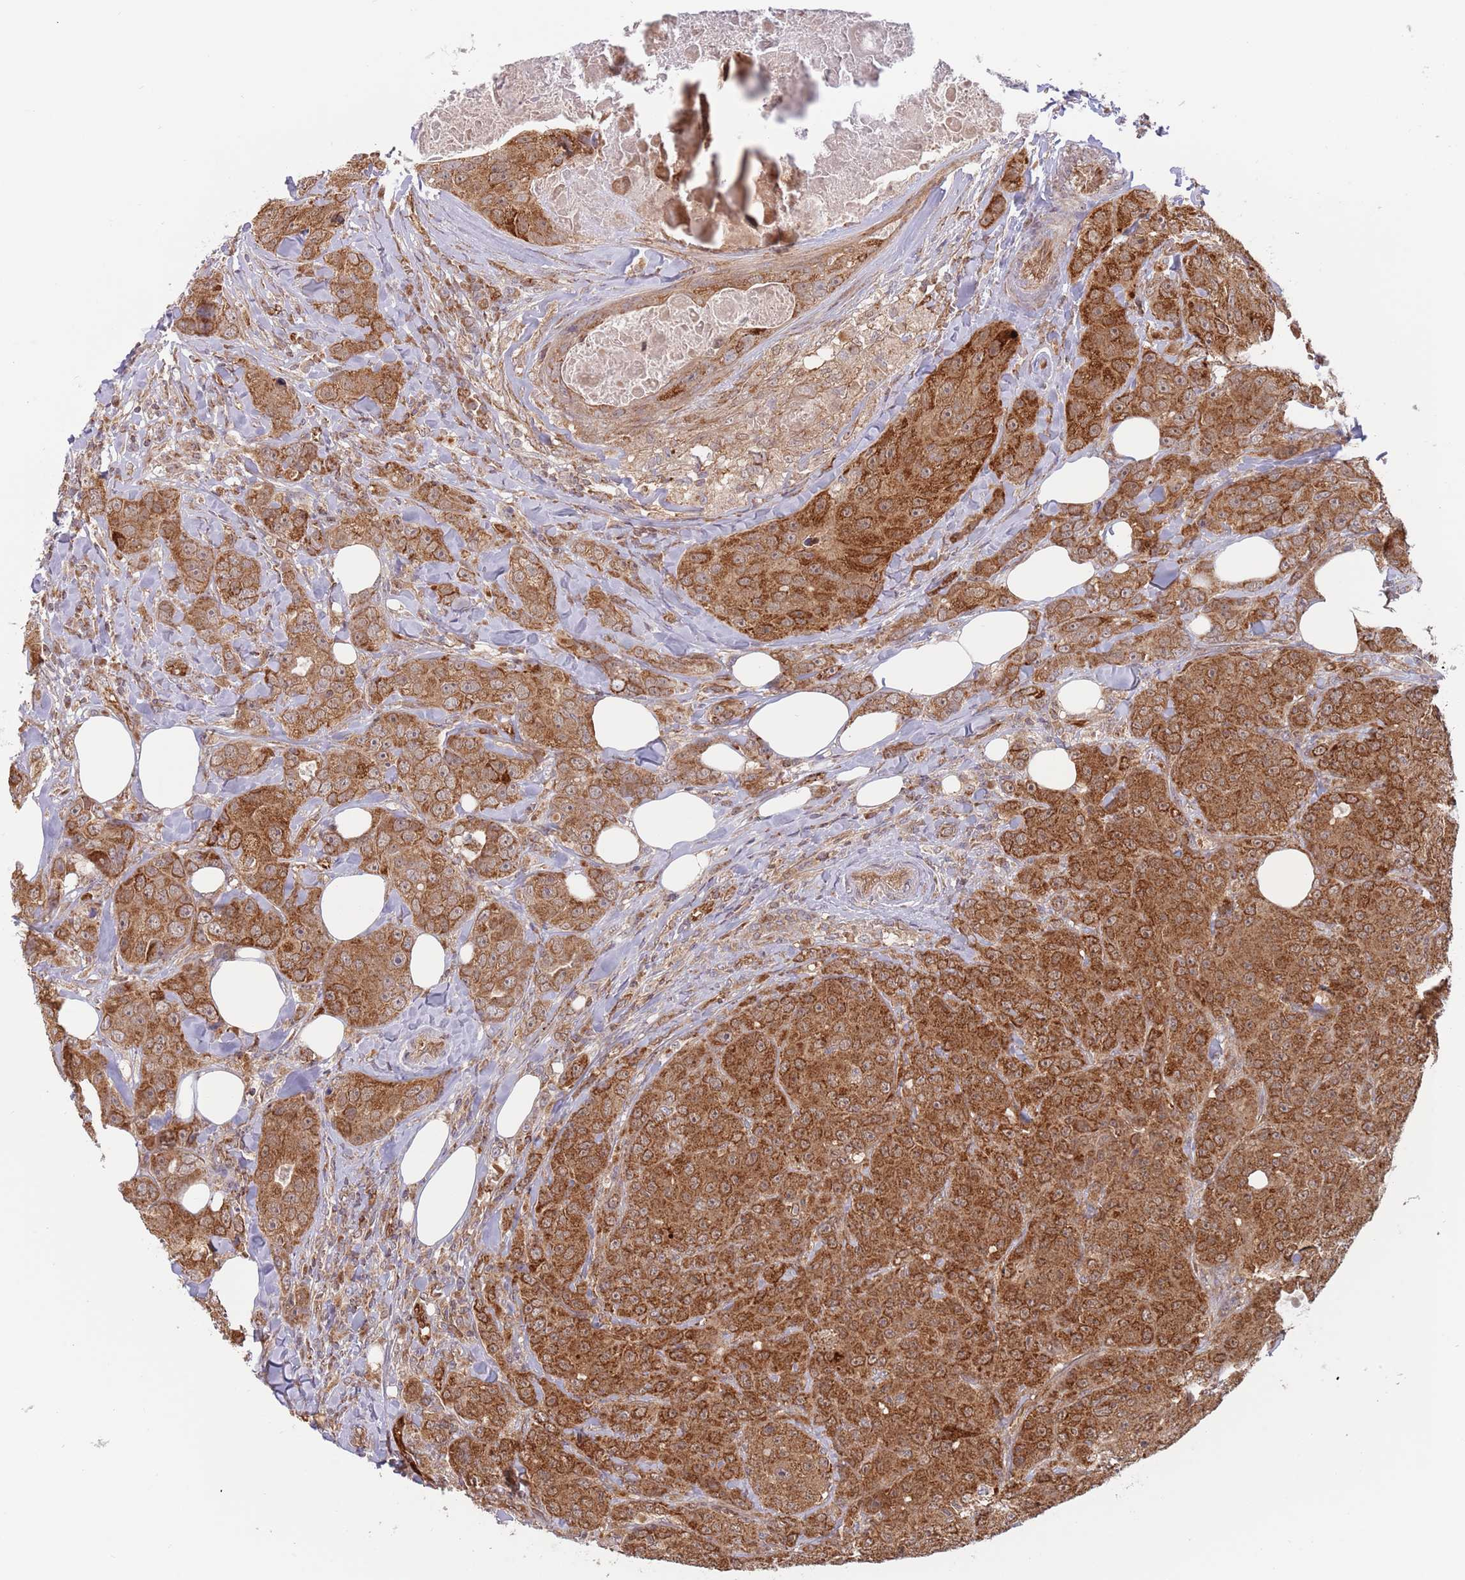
{"staining": {"intensity": "strong", "quantity": ">75%", "location": "cytoplasmic/membranous"}, "tissue": "breast cancer", "cell_type": "Tumor cells", "image_type": "cancer", "snomed": [{"axis": "morphology", "description": "Duct carcinoma"}, {"axis": "topography", "description": "Breast"}], "caption": "An immunohistochemistry photomicrograph of neoplastic tissue is shown. Protein staining in brown shows strong cytoplasmic/membranous positivity in breast infiltrating ductal carcinoma within tumor cells. (Stains: DAB in brown, nuclei in blue, Microscopy: brightfield microscopy at high magnification).", "gene": "GUK1", "patient": {"sex": "female", "age": 43}}